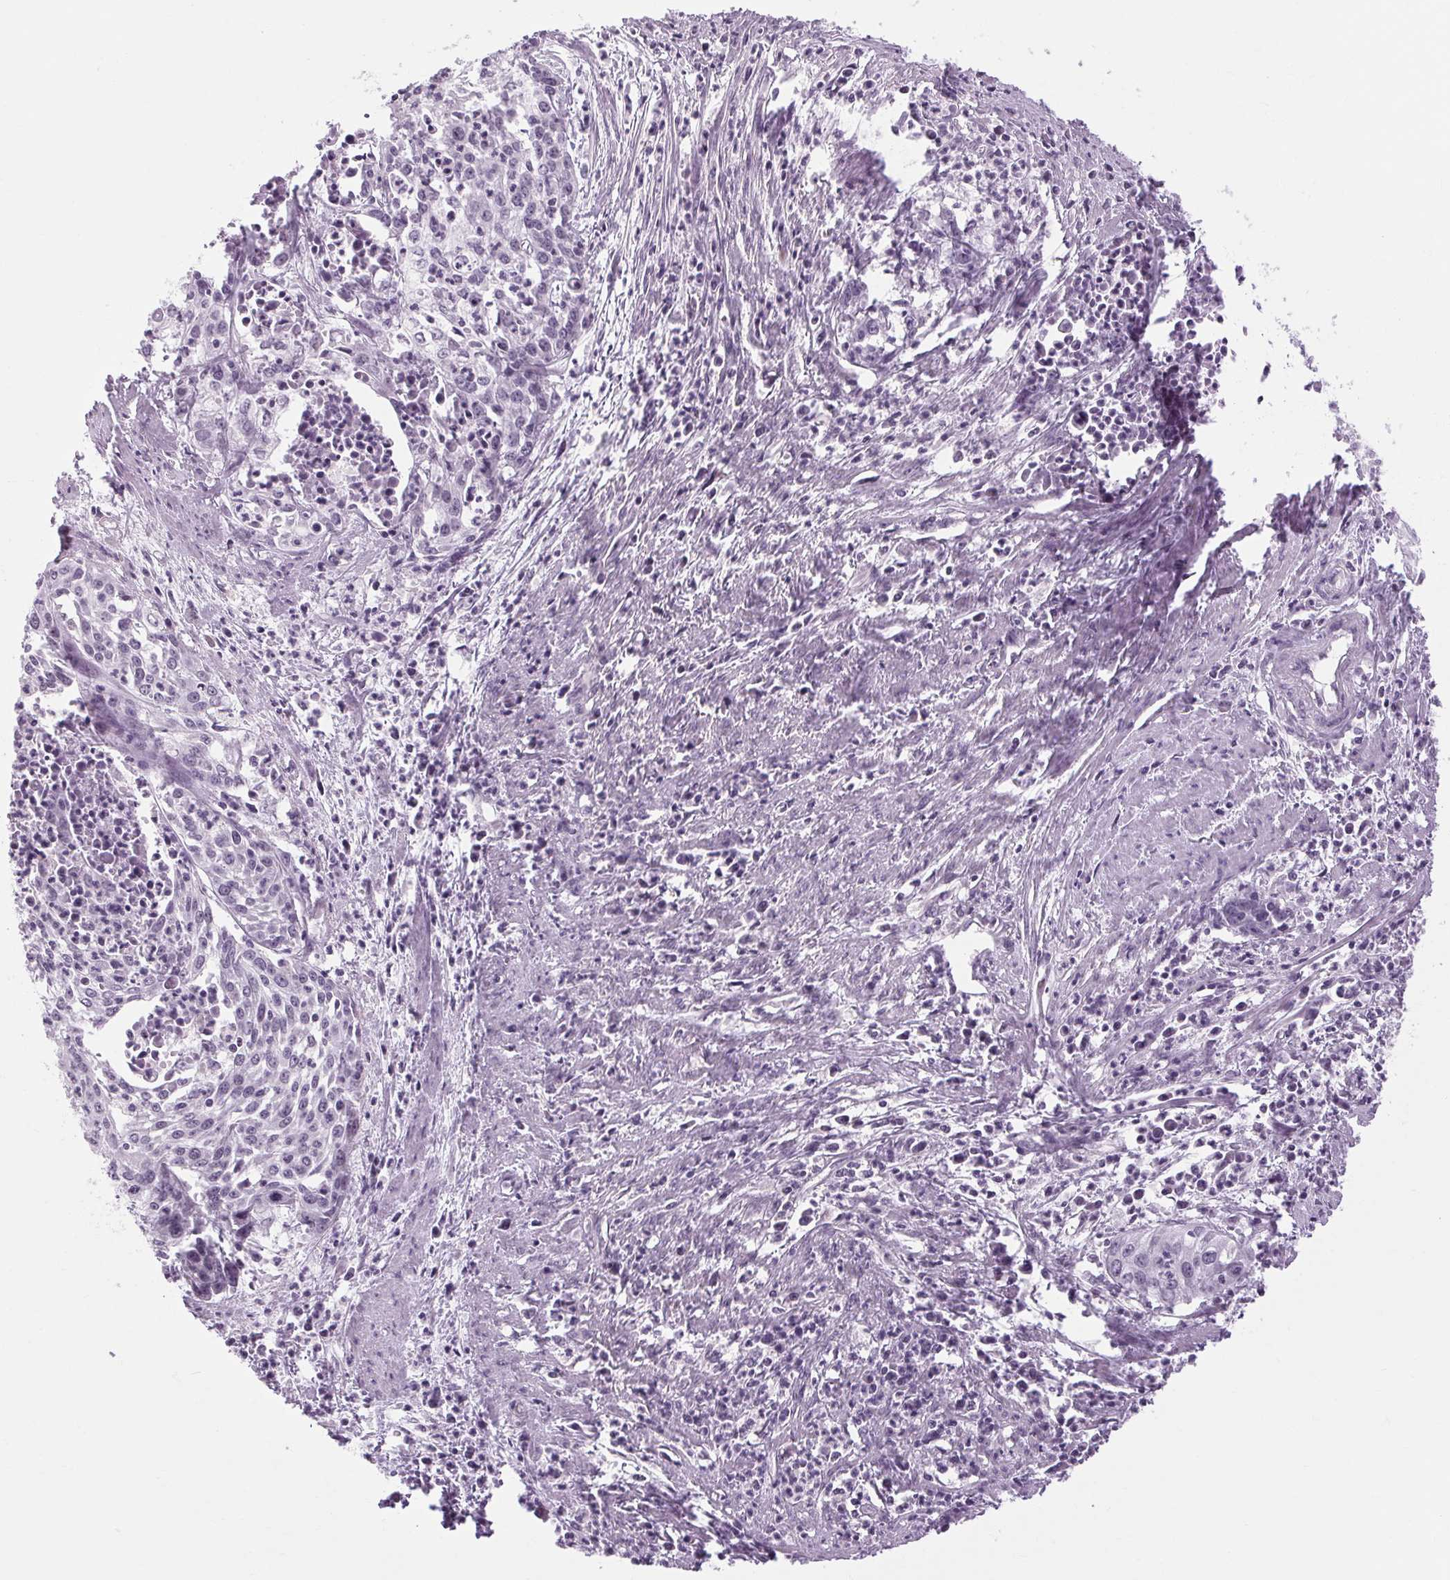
{"staining": {"intensity": "negative", "quantity": "none", "location": "none"}, "tissue": "cervical cancer", "cell_type": "Tumor cells", "image_type": "cancer", "snomed": [{"axis": "morphology", "description": "Squamous cell carcinoma, NOS"}, {"axis": "topography", "description": "Cervix"}], "caption": "Immunohistochemical staining of cervical squamous cell carcinoma reveals no significant expression in tumor cells.", "gene": "KLHL40", "patient": {"sex": "female", "age": 39}}